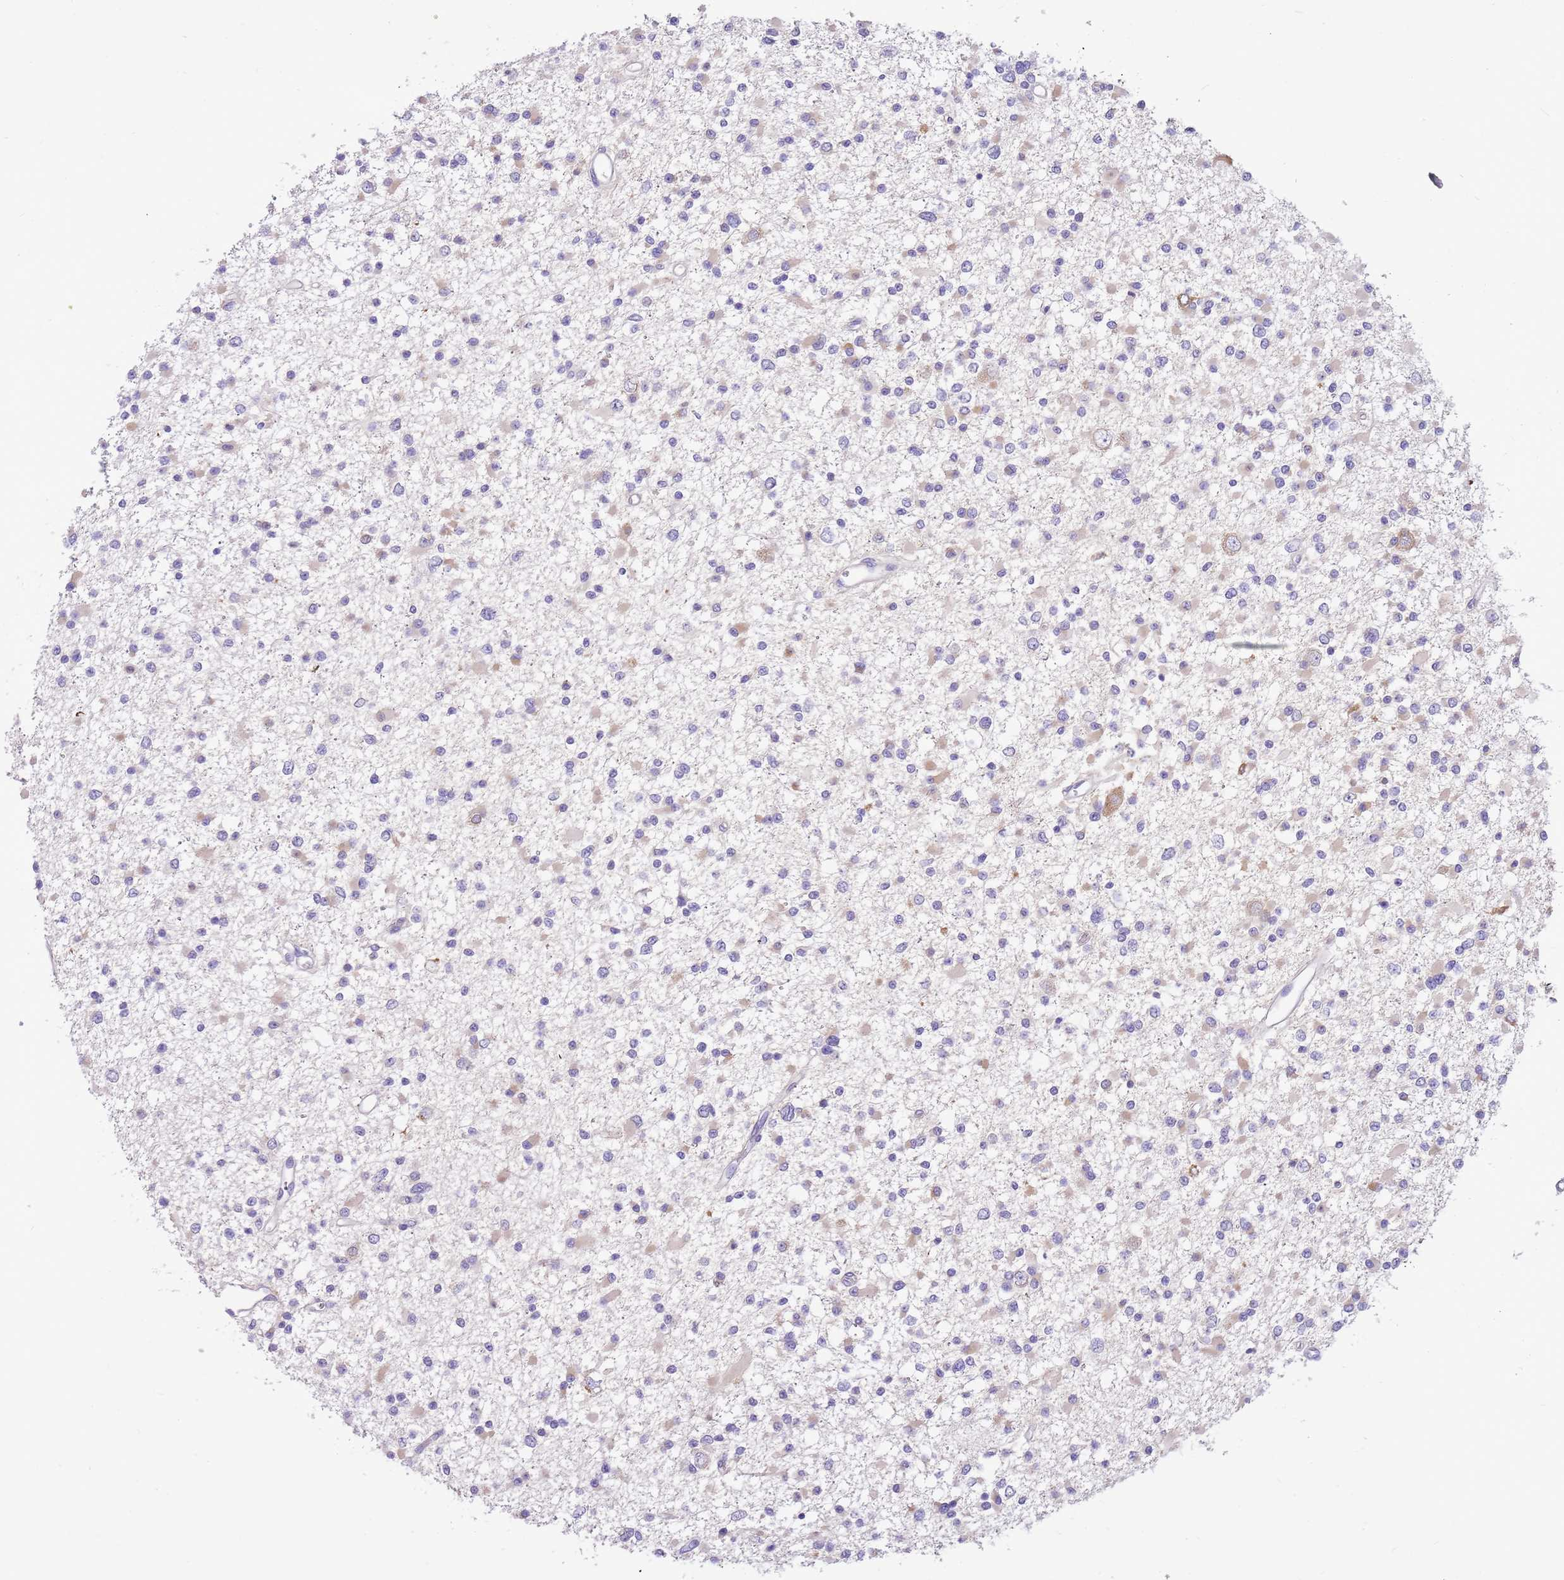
{"staining": {"intensity": "weak", "quantity": "<25%", "location": "cytoplasmic/membranous"}, "tissue": "glioma", "cell_type": "Tumor cells", "image_type": "cancer", "snomed": [{"axis": "morphology", "description": "Glioma, malignant, Low grade"}, {"axis": "topography", "description": "Brain"}], "caption": "Tumor cells show no significant expression in glioma.", "gene": "GLCE", "patient": {"sex": "female", "age": 22}}